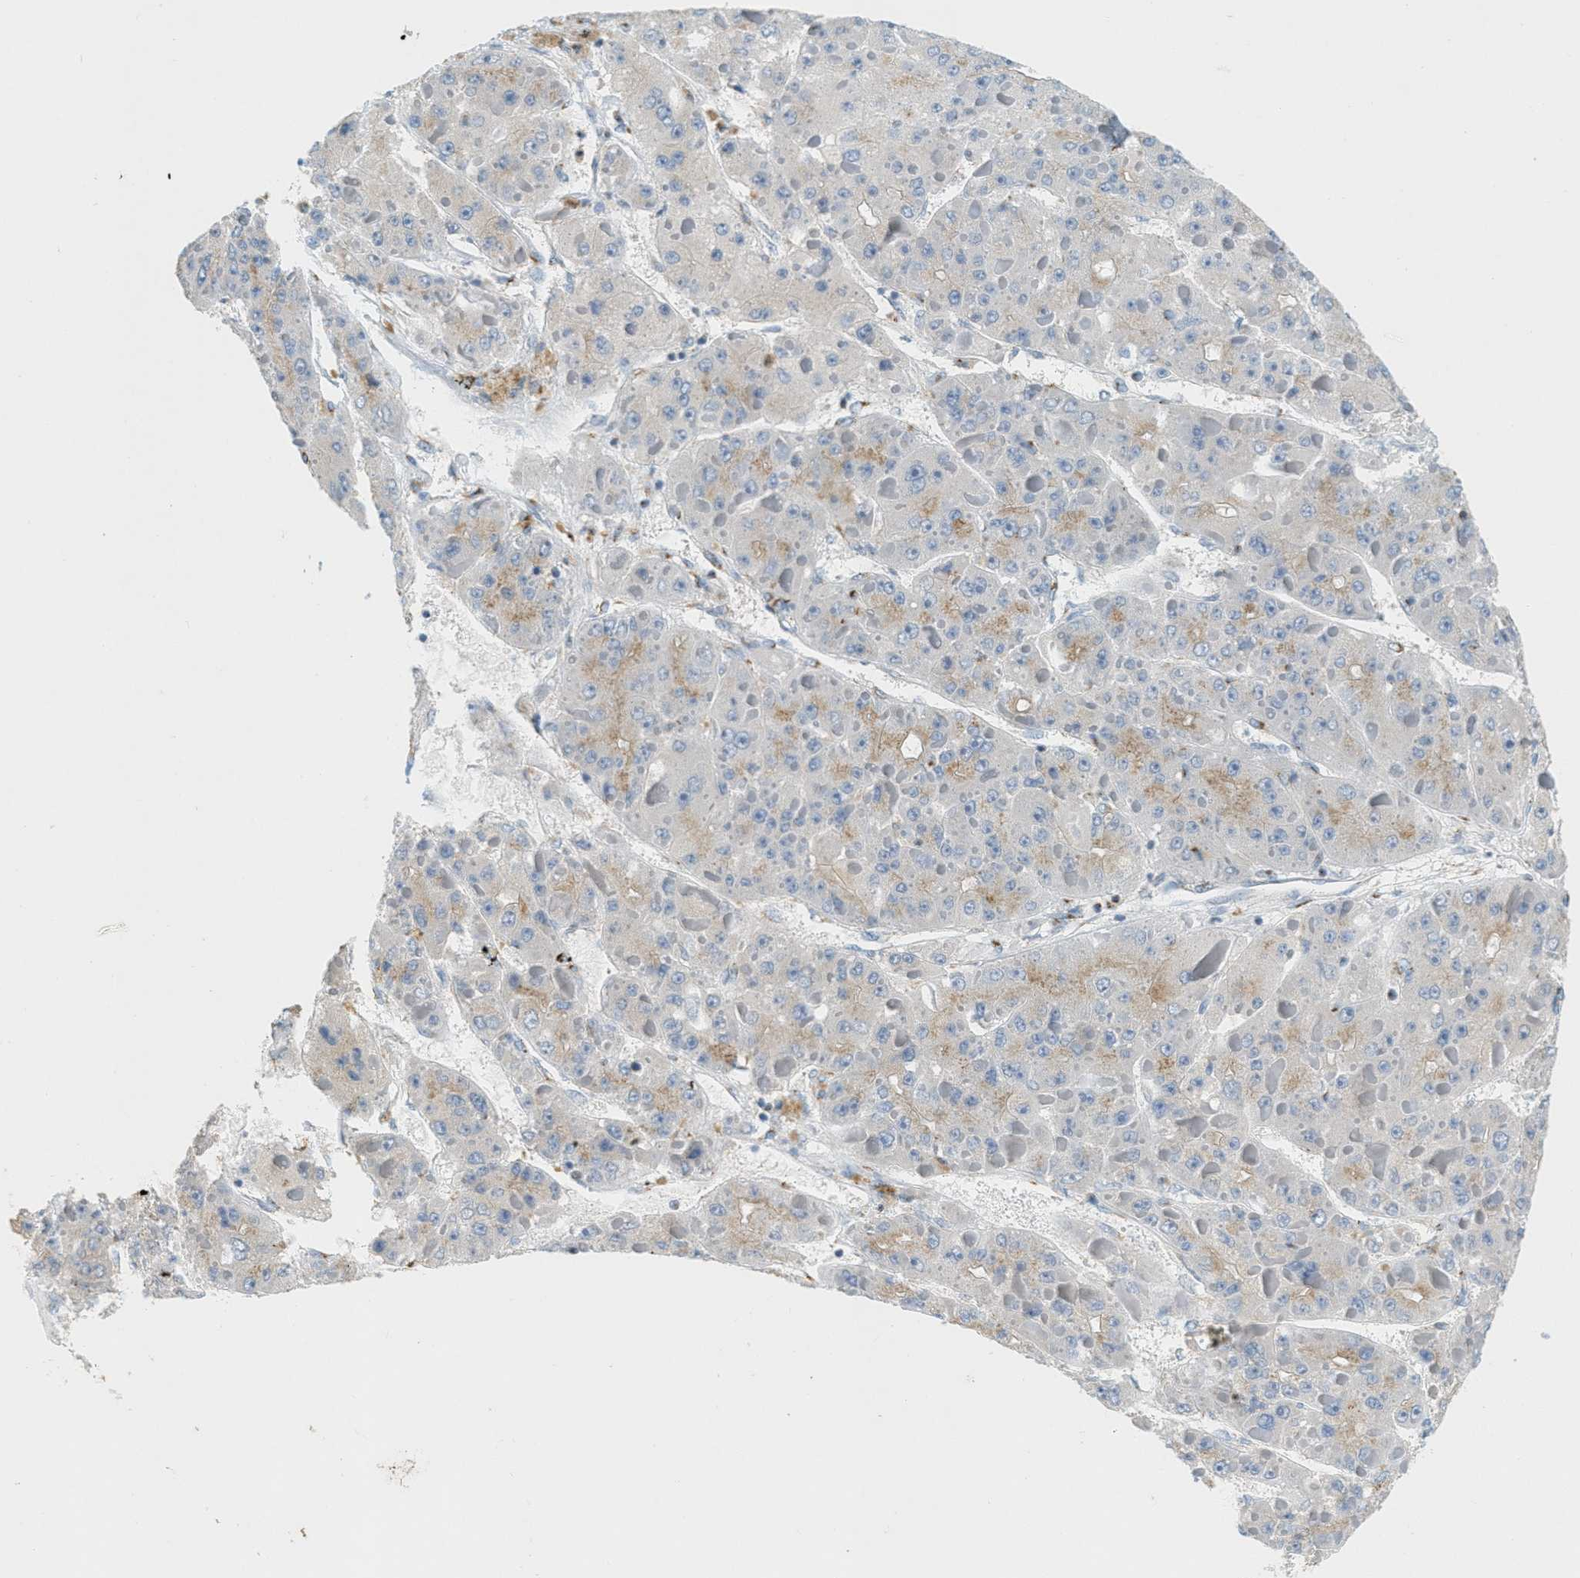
{"staining": {"intensity": "weak", "quantity": "<25%", "location": "cytoplasmic/membranous"}, "tissue": "liver cancer", "cell_type": "Tumor cells", "image_type": "cancer", "snomed": [{"axis": "morphology", "description": "Carcinoma, Hepatocellular, NOS"}, {"axis": "topography", "description": "Liver"}], "caption": "This is an immunohistochemistry histopathology image of human liver cancer. There is no positivity in tumor cells.", "gene": "ENTPD4", "patient": {"sex": "female", "age": 73}}